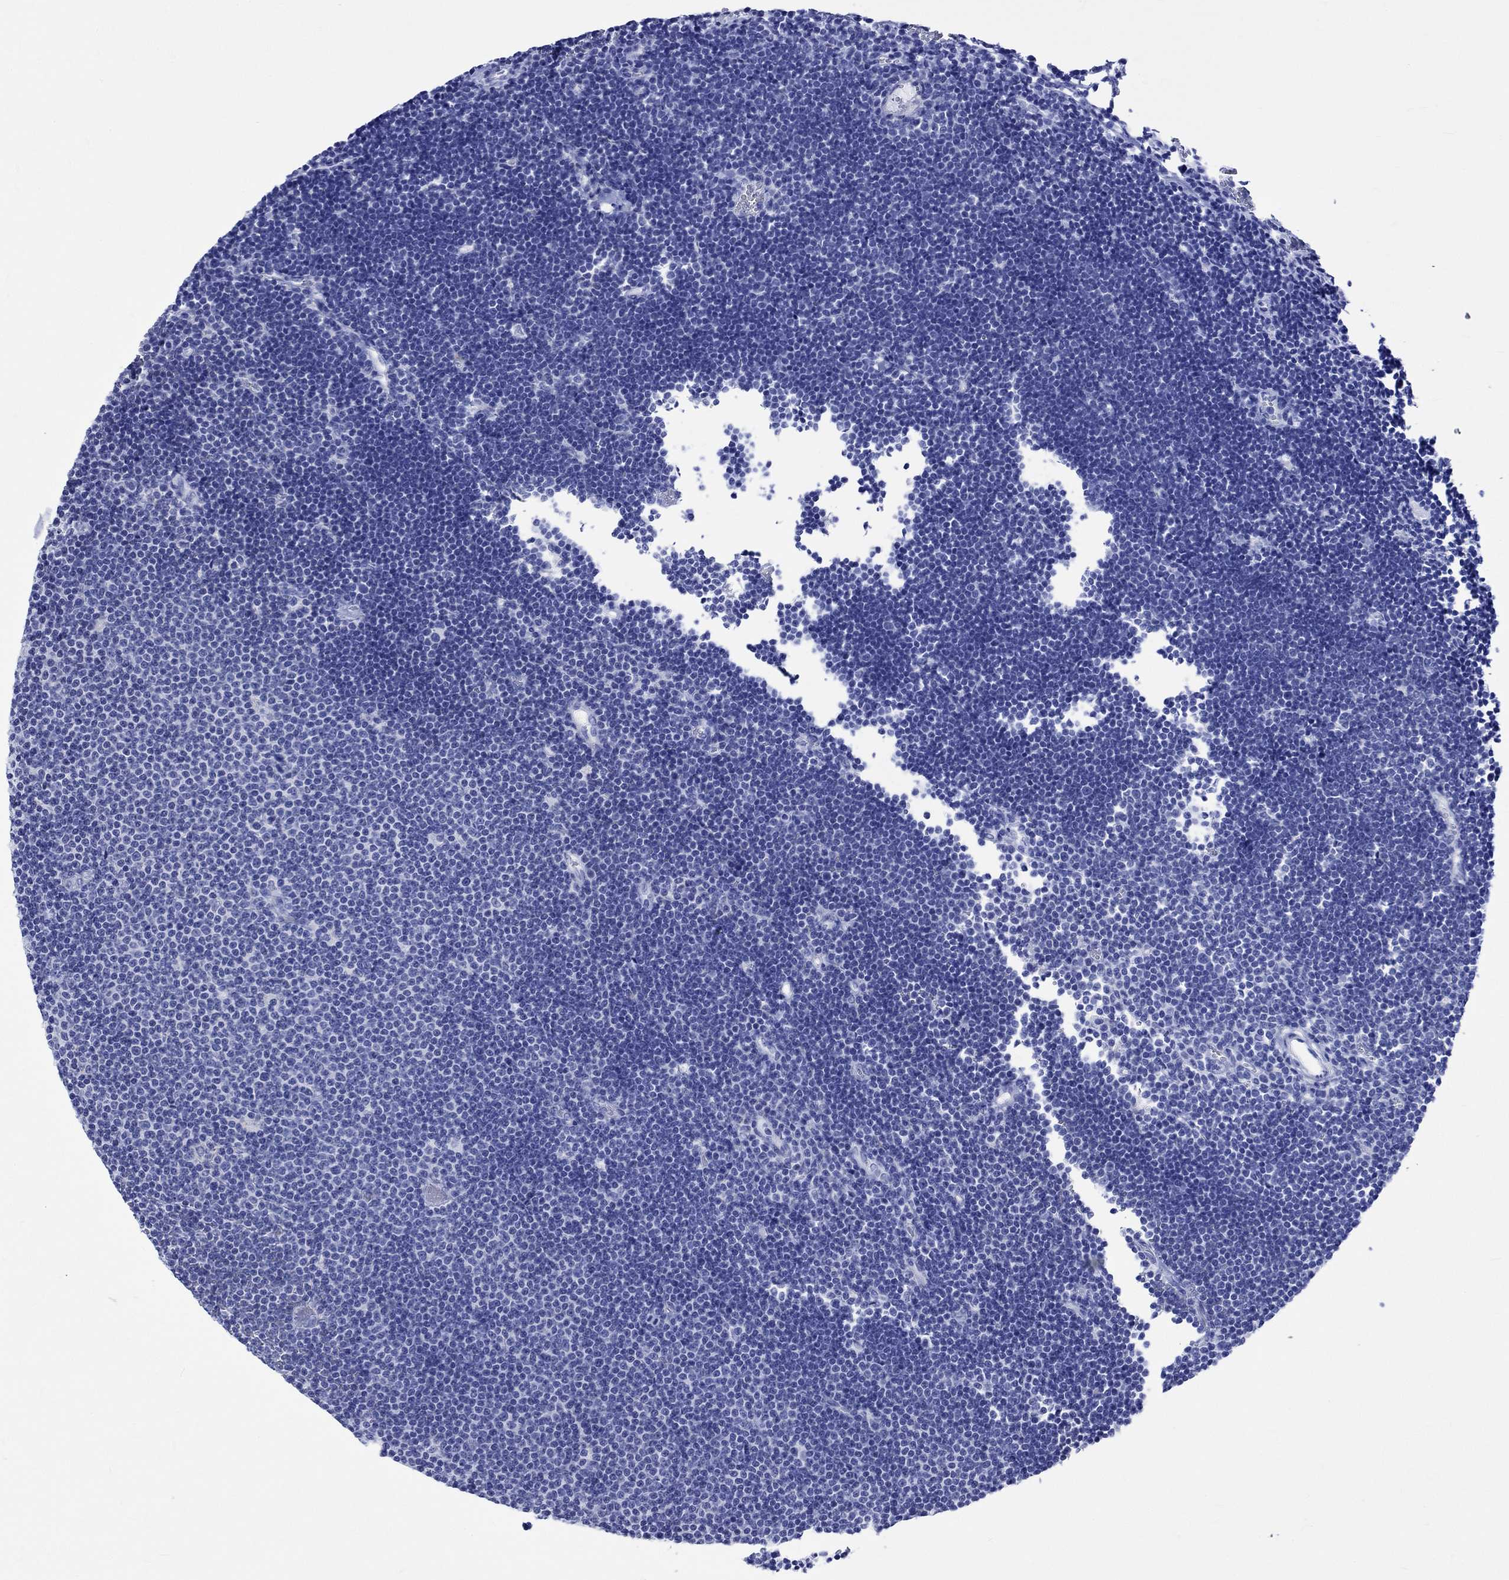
{"staining": {"intensity": "negative", "quantity": "none", "location": "none"}, "tissue": "lymphoma", "cell_type": "Tumor cells", "image_type": "cancer", "snomed": [{"axis": "morphology", "description": "Malignant lymphoma, non-Hodgkin's type, Low grade"}, {"axis": "topography", "description": "Brain"}], "caption": "High magnification brightfield microscopy of low-grade malignant lymphoma, non-Hodgkin's type stained with DAB (brown) and counterstained with hematoxylin (blue): tumor cells show no significant staining. (DAB (3,3'-diaminobenzidine) immunohistochemistry, high magnification).", "gene": "CRYAB", "patient": {"sex": "female", "age": 66}}